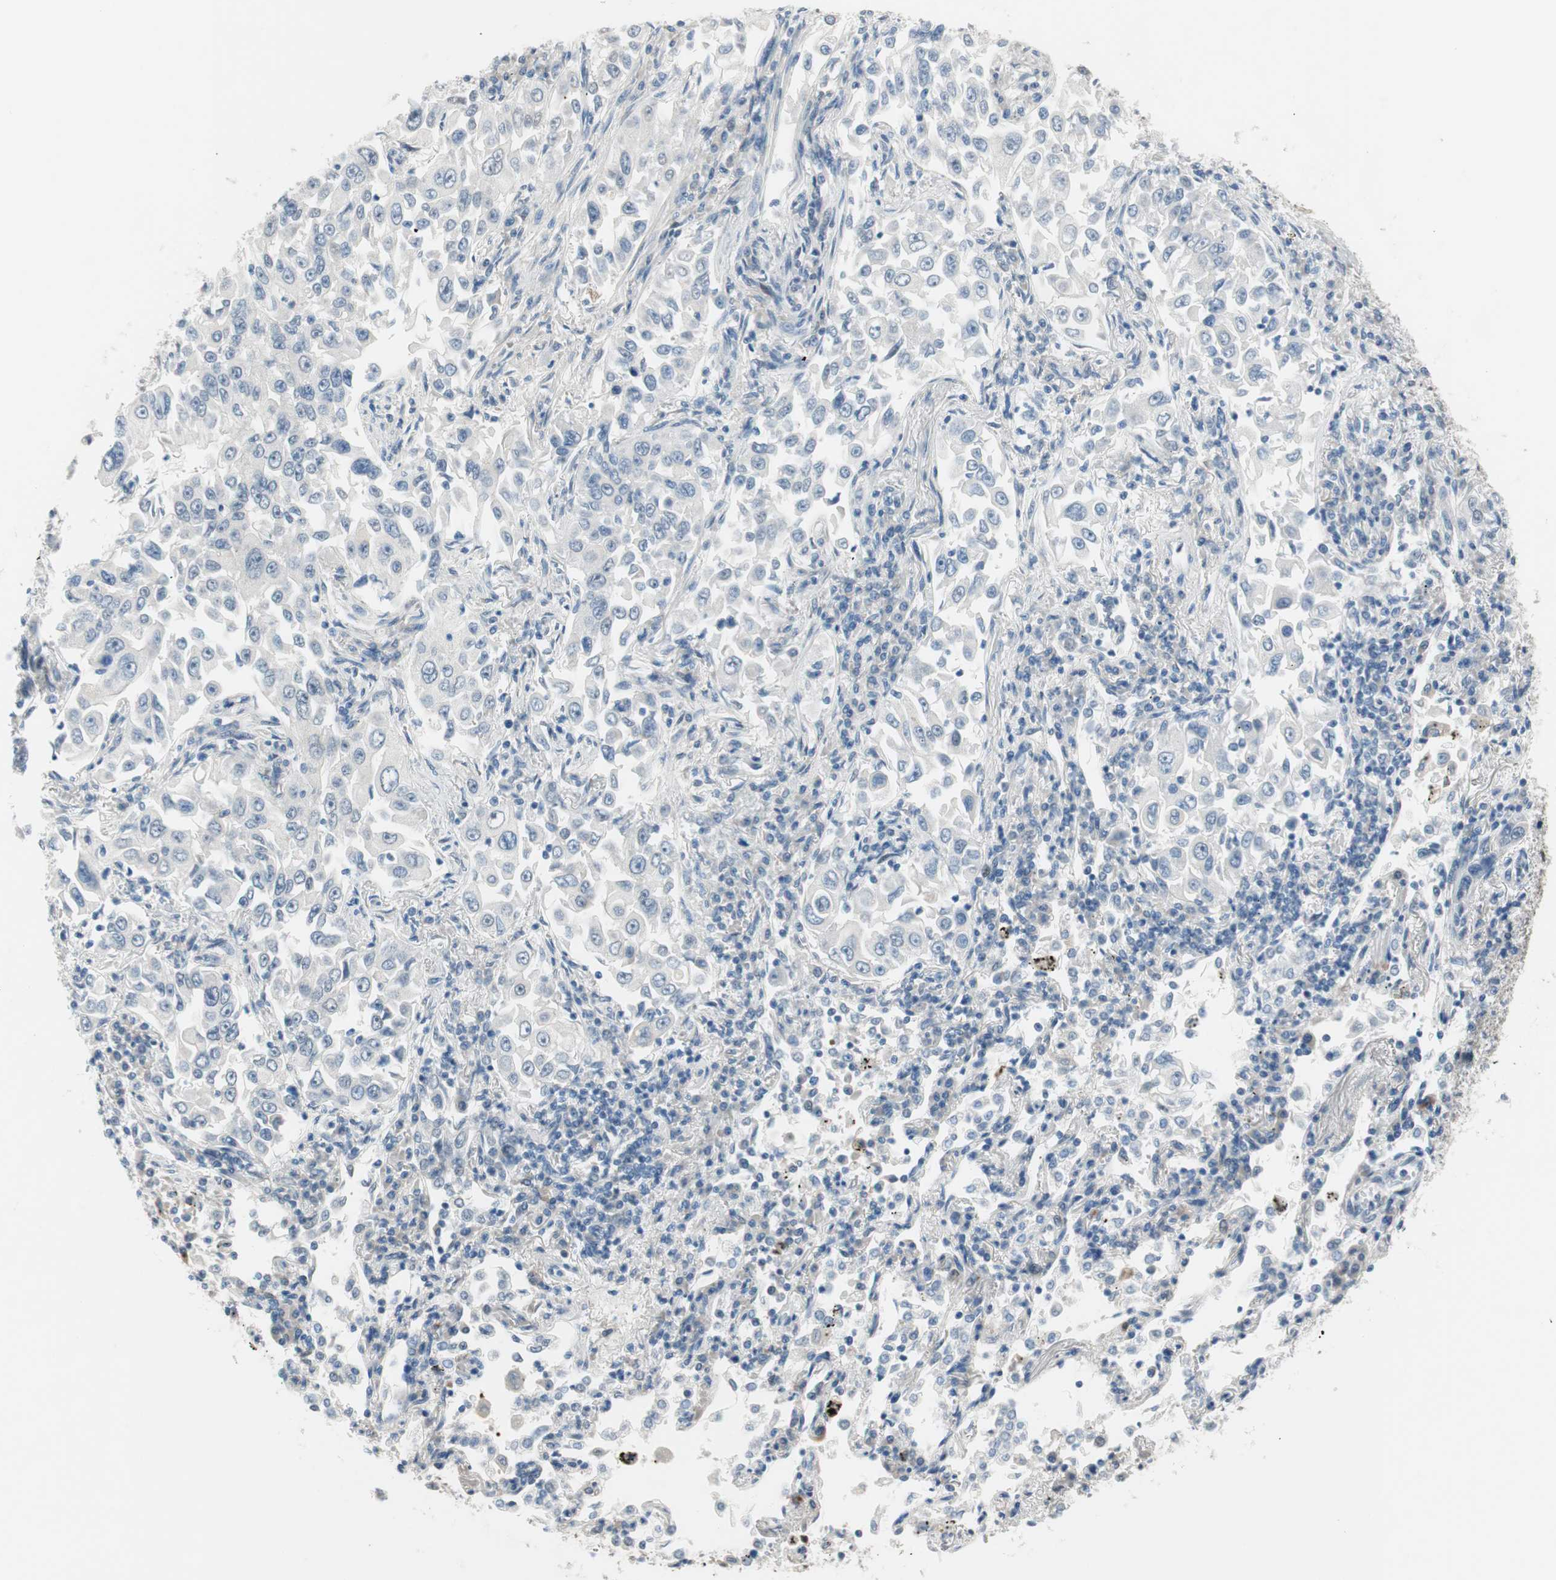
{"staining": {"intensity": "negative", "quantity": "none", "location": "none"}, "tissue": "lung cancer", "cell_type": "Tumor cells", "image_type": "cancer", "snomed": [{"axis": "morphology", "description": "Adenocarcinoma, NOS"}, {"axis": "topography", "description": "Lung"}], "caption": "An IHC image of adenocarcinoma (lung) is shown. There is no staining in tumor cells of adenocarcinoma (lung). (DAB immunohistochemistry with hematoxylin counter stain).", "gene": "GRHL1", "patient": {"sex": "male", "age": 84}}